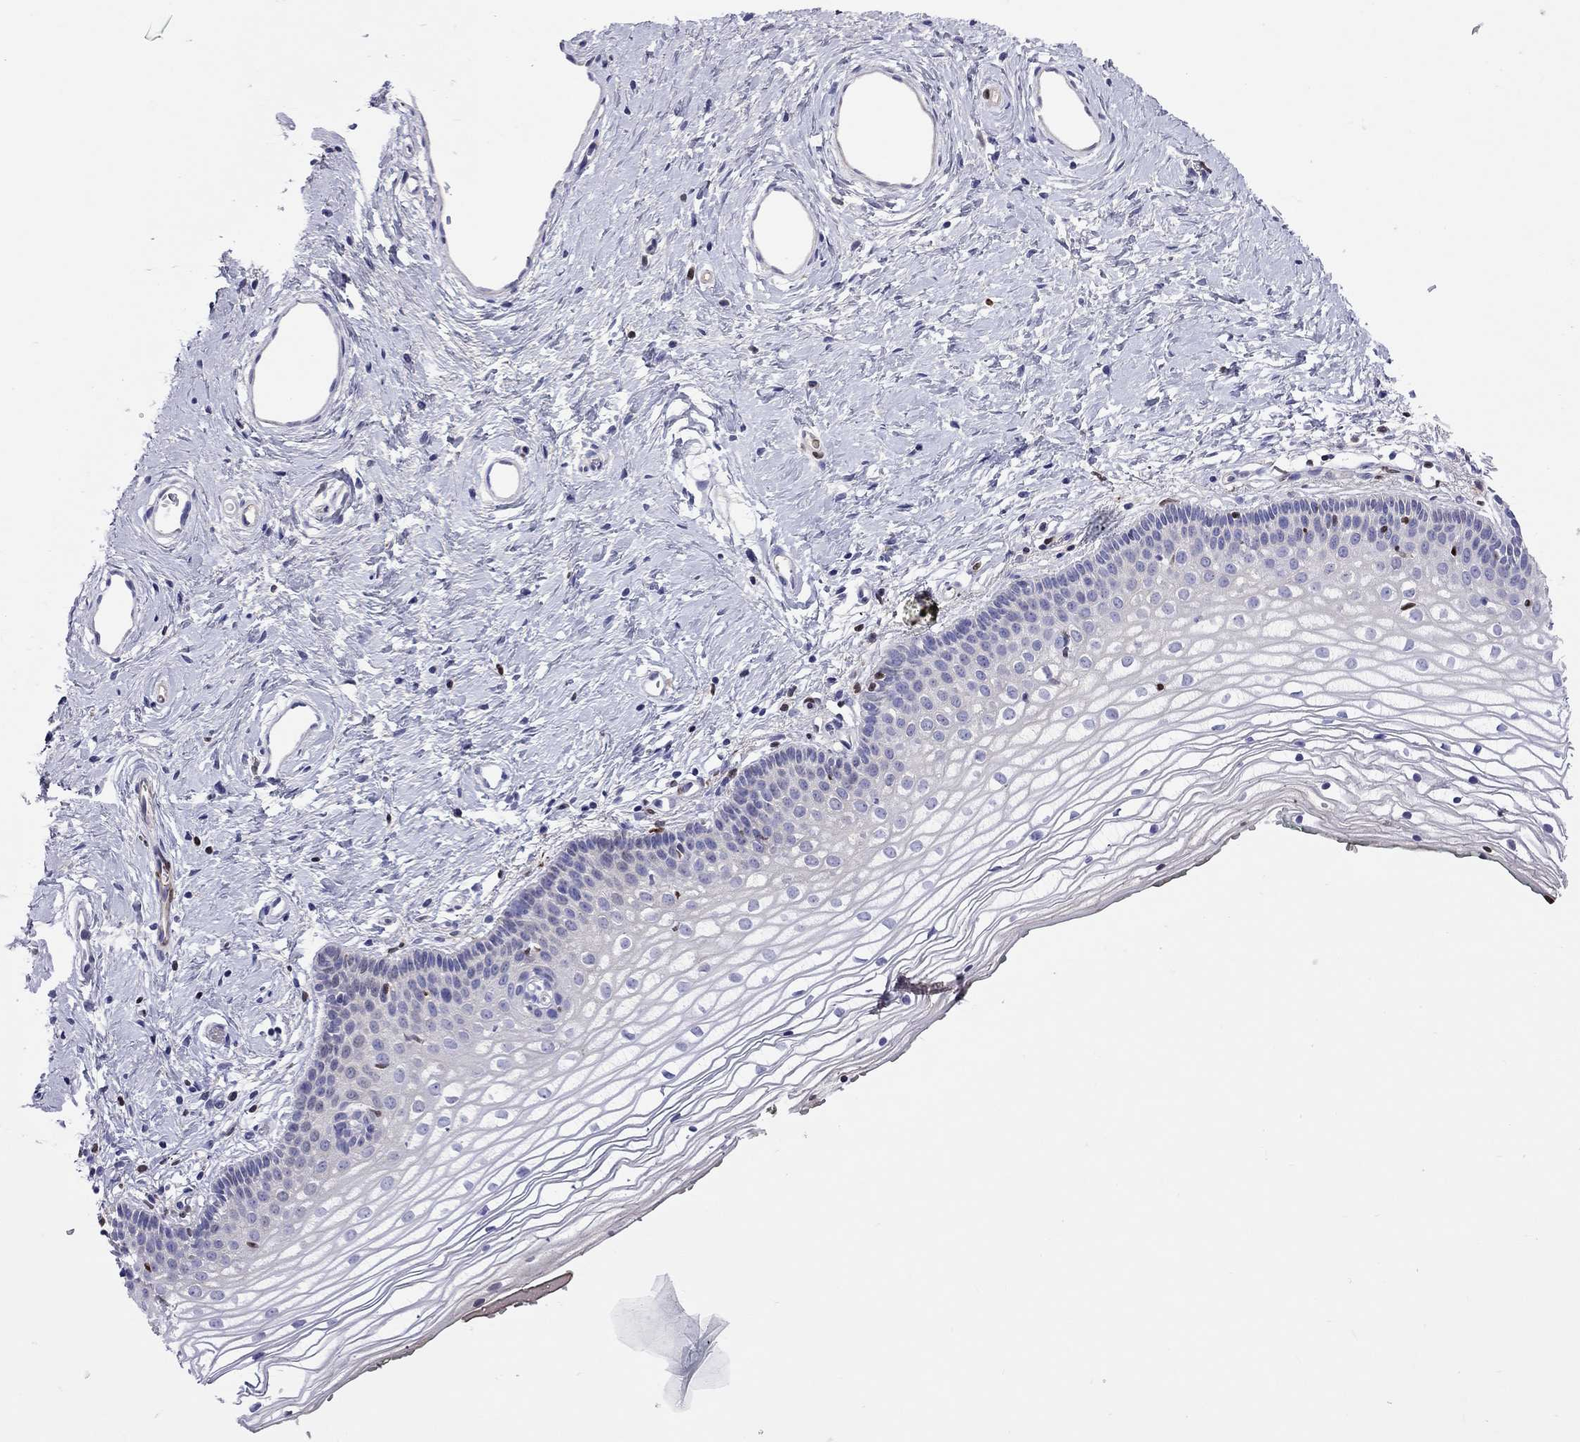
{"staining": {"intensity": "negative", "quantity": "none", "location": "none"}, "tissue": "vagina", "cell_type": "Squamous epithelial cells", "image_type": "normal", "snomed": [{"axis": "morphology", "description": "Normal tissue, NOS"}, {"axis": "topography", "description": "Vagina"}], "caption": "A photomicrograph of human vagina is negative for staining in squamous epithelial cells. (DAB immunohistochemistry (IHC), high magnification).", "gene": "SERPINA3", "patient": {"sex": "female", "age": 36}}